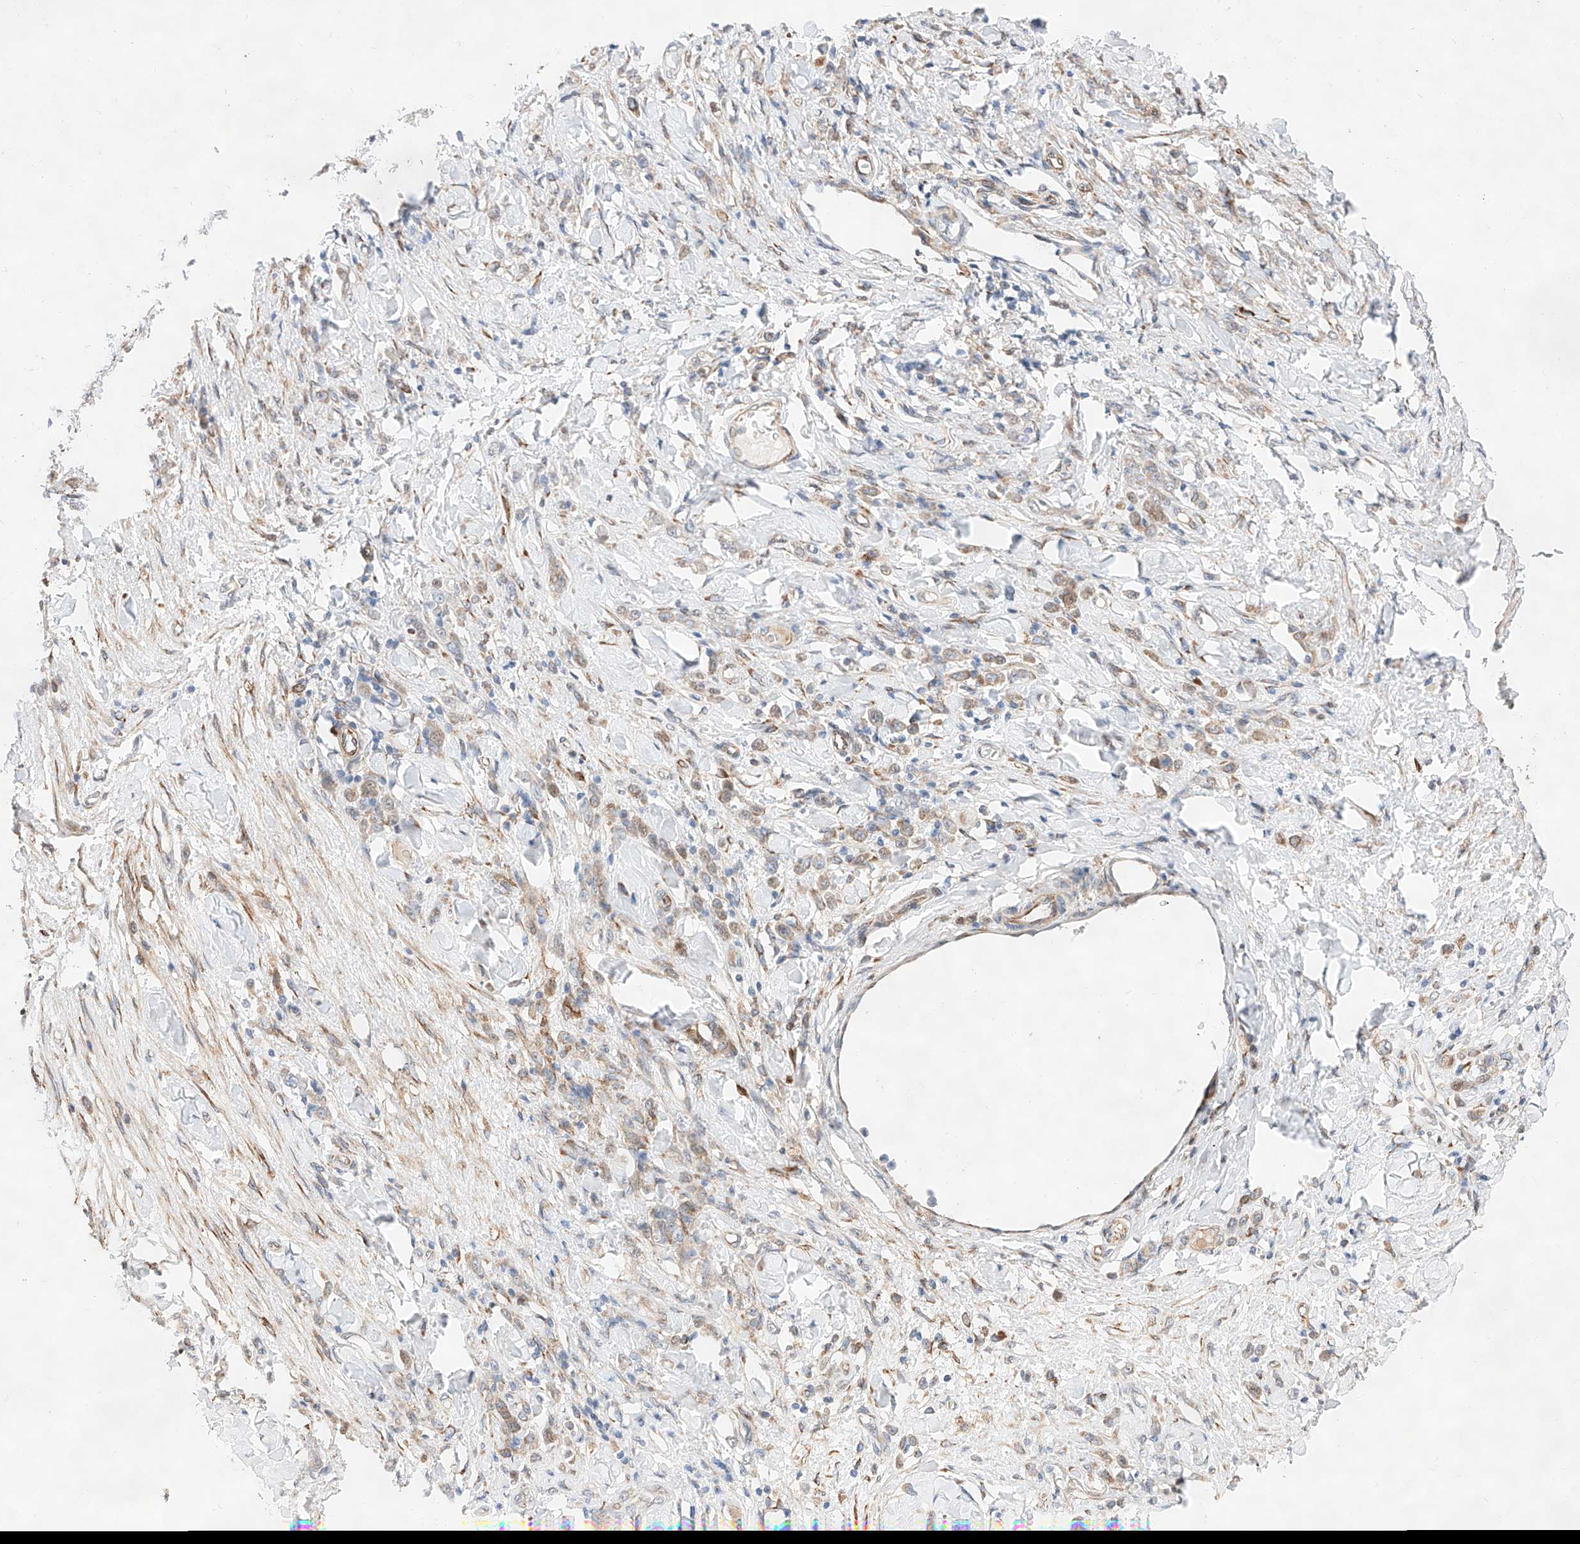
{"staining": {"intensity": "weak", "quantity": "25%-75%", "location": "cytoplasmic/membranous"}, "tissue": "stomach cancer", "cell_type": "Tumor cells", "image_type": "cancer", "snomed": [{"axis": "morphology", "description": "Normal tissue, NOS"}, {"axis": "morphology", "description": "Adenocarcinoma, NOS"}, {"axis": "topography", "description": "Stomach"}], "caption": "This is an image of immunohistochemistry staining of stomach adenocarcinoma, which shows weak expression in the cytoplasmic/membranous of tumor cells.", "gene": "ATP9B", "patient": {"sex": "male", "age": 82}}